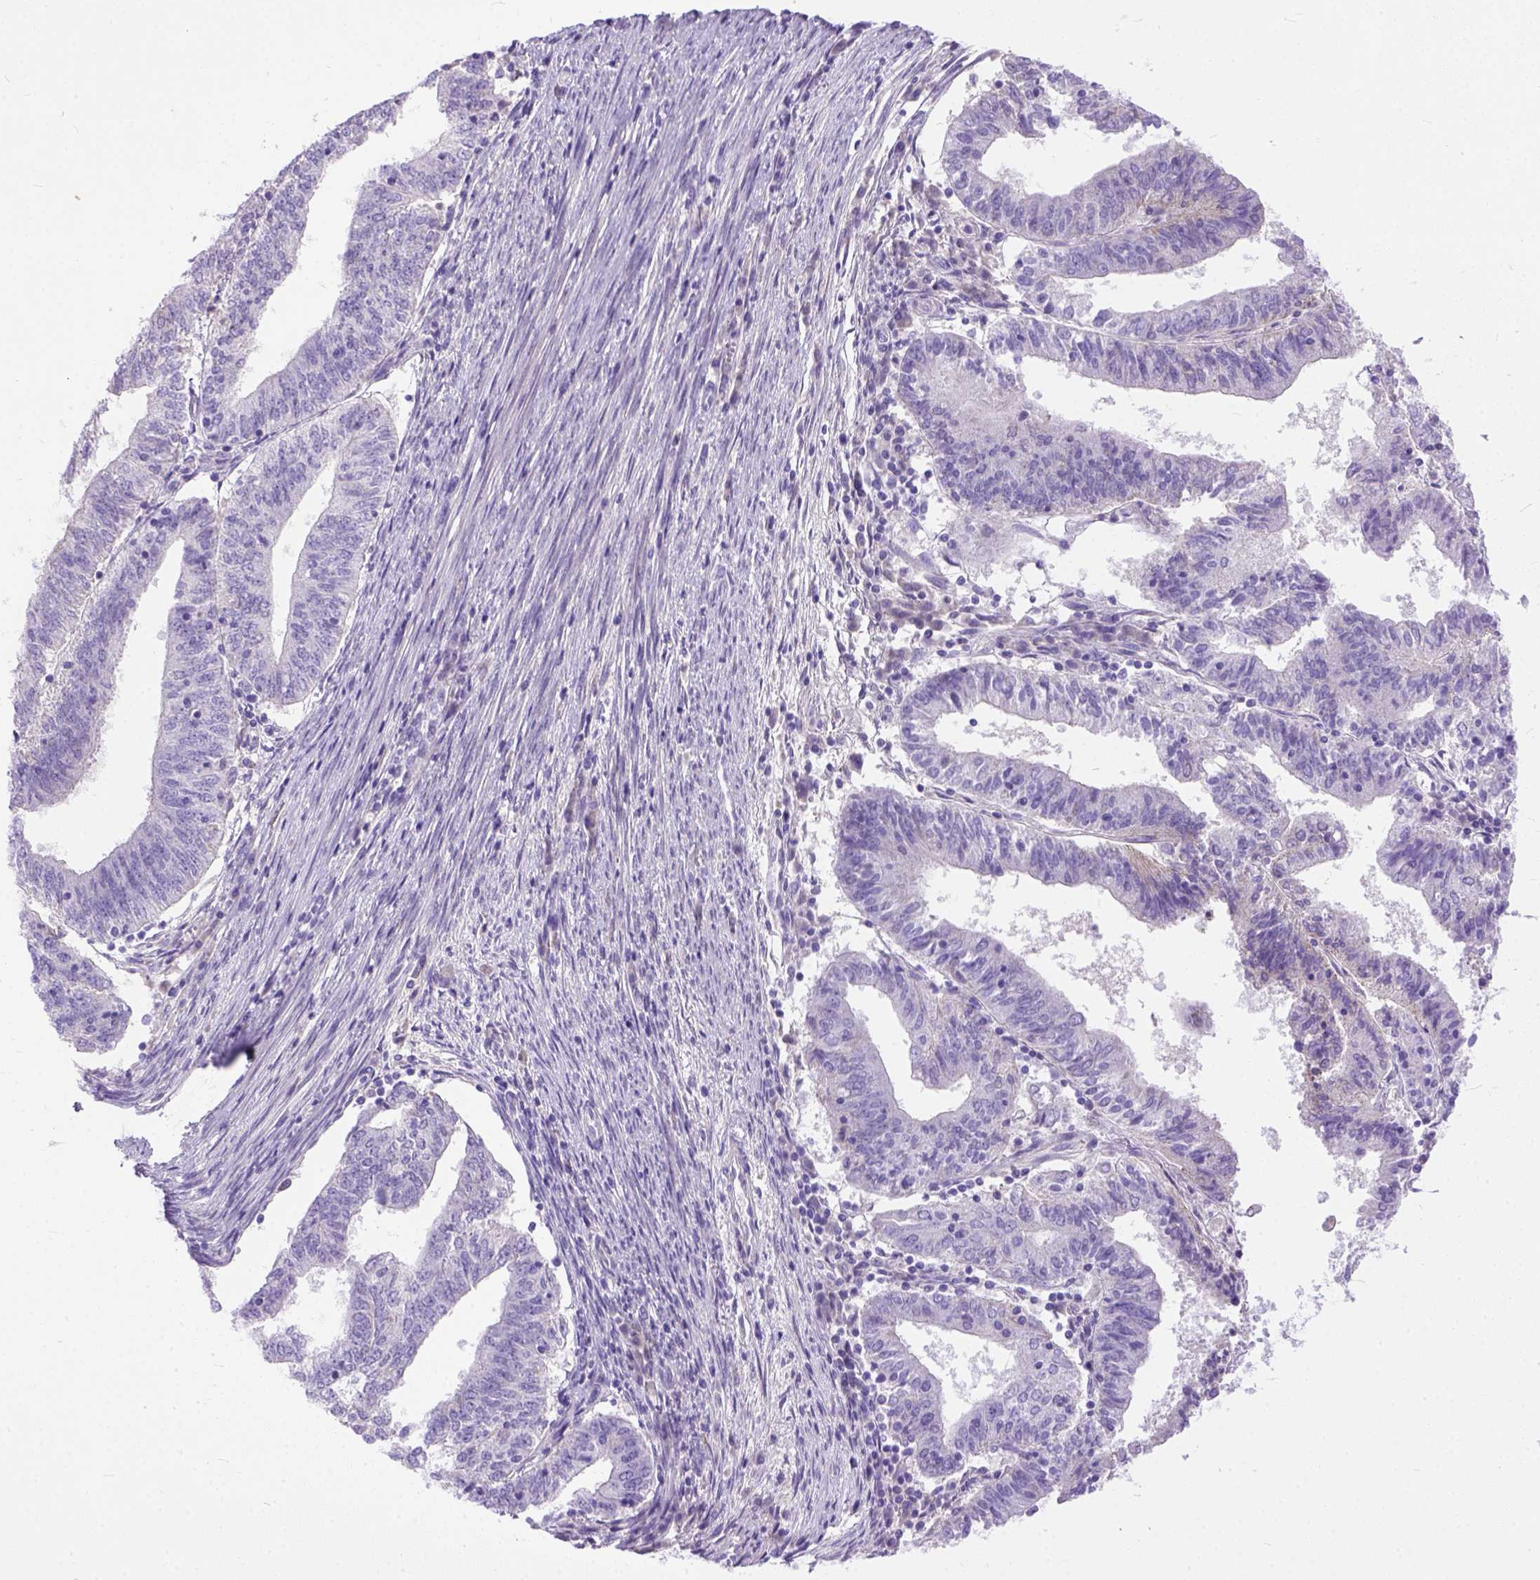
{"staining": {"intensity": "negative", "quantity": "none", "location": "none"}, "tissue": "endometrial cancer", "cell_type": "Tumor cells", "image_type": "cancer", "snomed": [{"axis": "morphology", "description": "Adenocarcinoma, NOS"}, {"axis": "topography", "description": "Endometrium"}], "caption": "Endometrial cancer (adenocarcinoma) was stained to show a protein in brown. There is no significant staining in tumor cells.", "gene": "PLK5", "patient": {"sex": "female", "age": 82}}